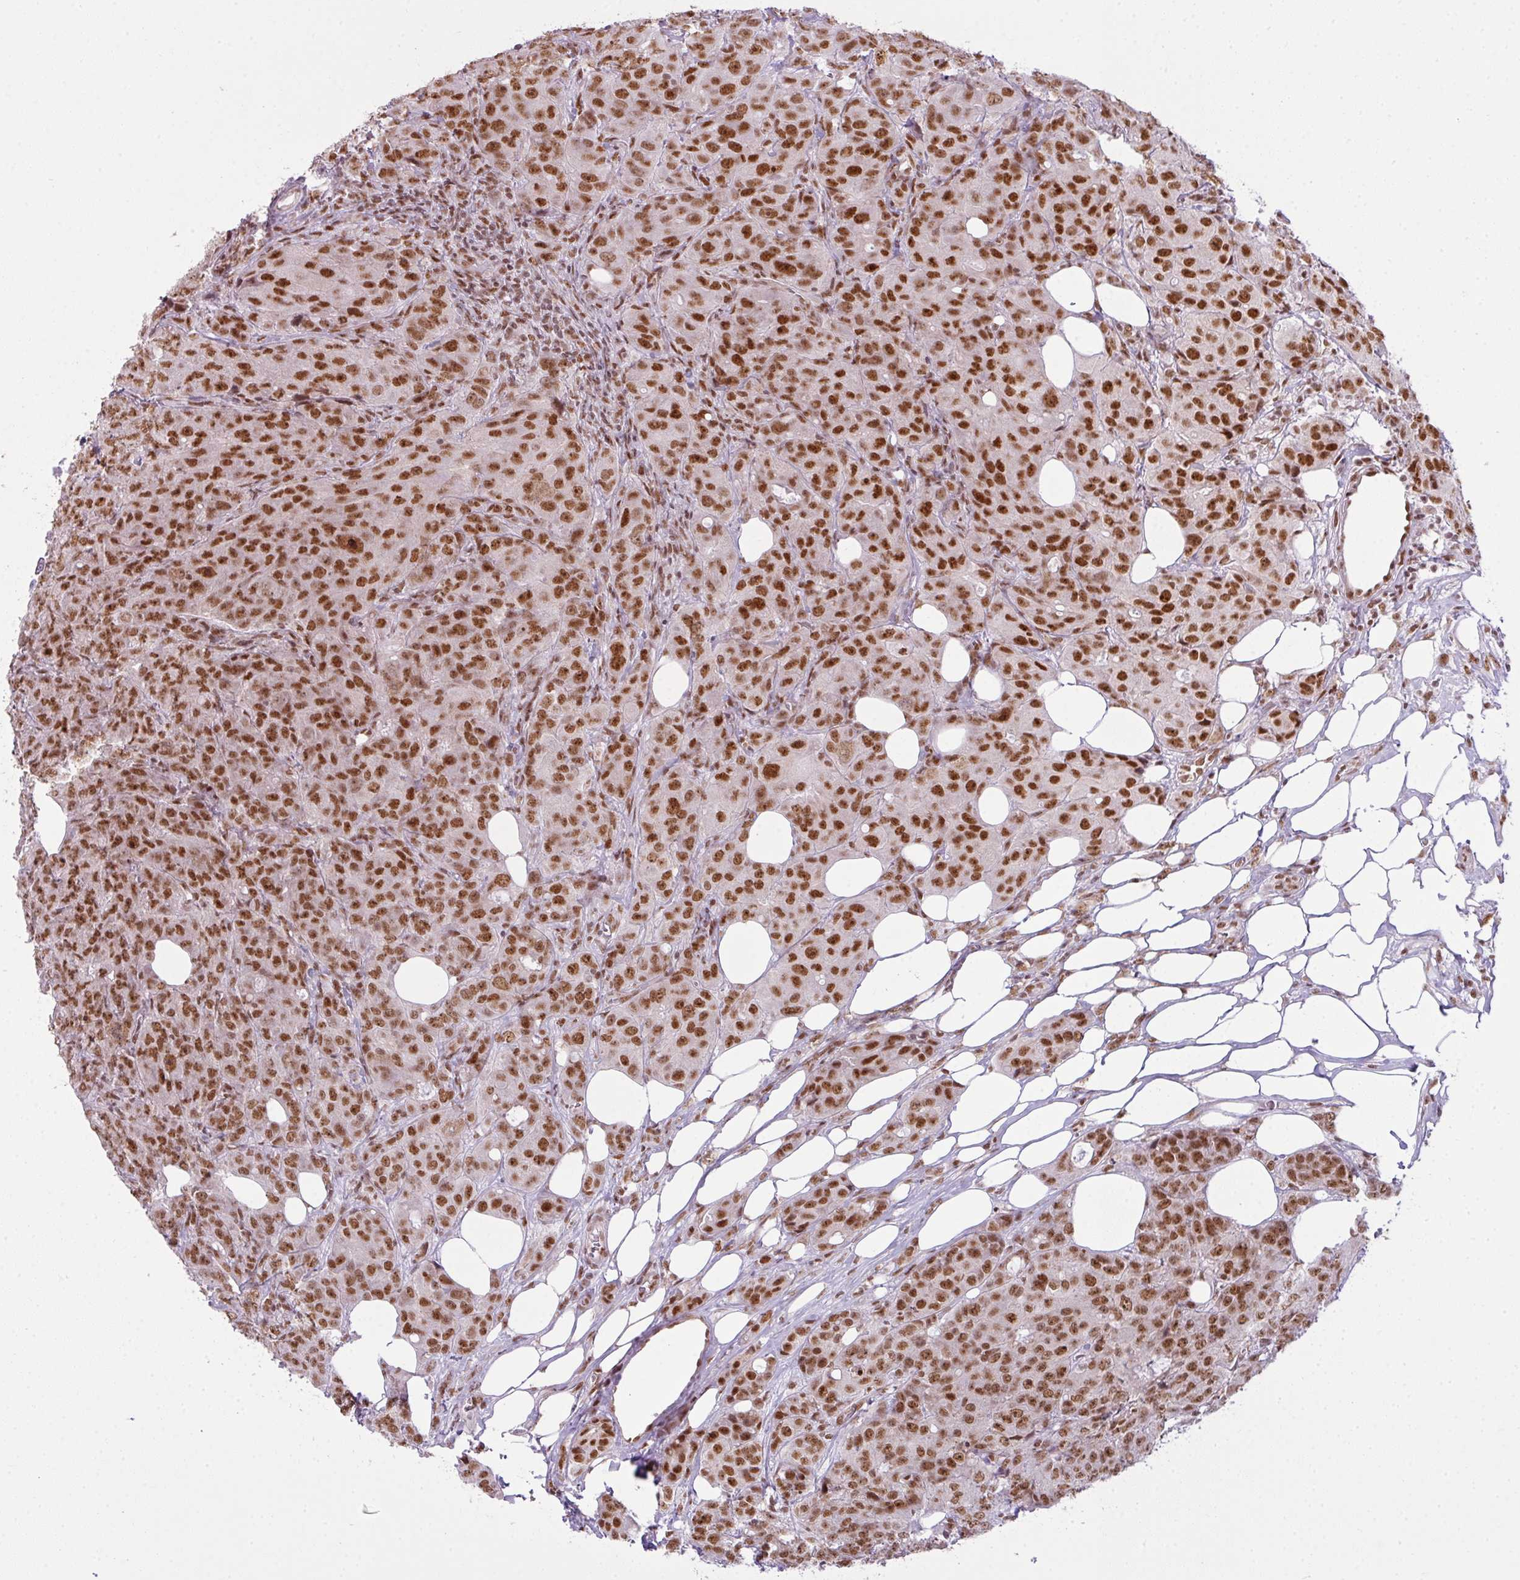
{"staining": {"intensity": "strong", "quantity": ">75%", "location": "nuclear"}, "tissue": "breast cancer", "cell_type": "Tumor cells", "image_type": "cancer", "snomed": [{"axis": "morphology", "description": "Duct carcinoma"}, {"axis": "topography", "description": "Breast"}], "caption": "Breast infiltrating ductal carcinoma stained with immunohistochemistry (IHC) exhibits strong nuclear positivity in approximately >75% of tumor cells. Immunohistochemistry stains the protein of interest in brown and the nuclei are stained blue.", "gene": "ARL6IP4", "patient": {"sex": "female", "age": 43}}